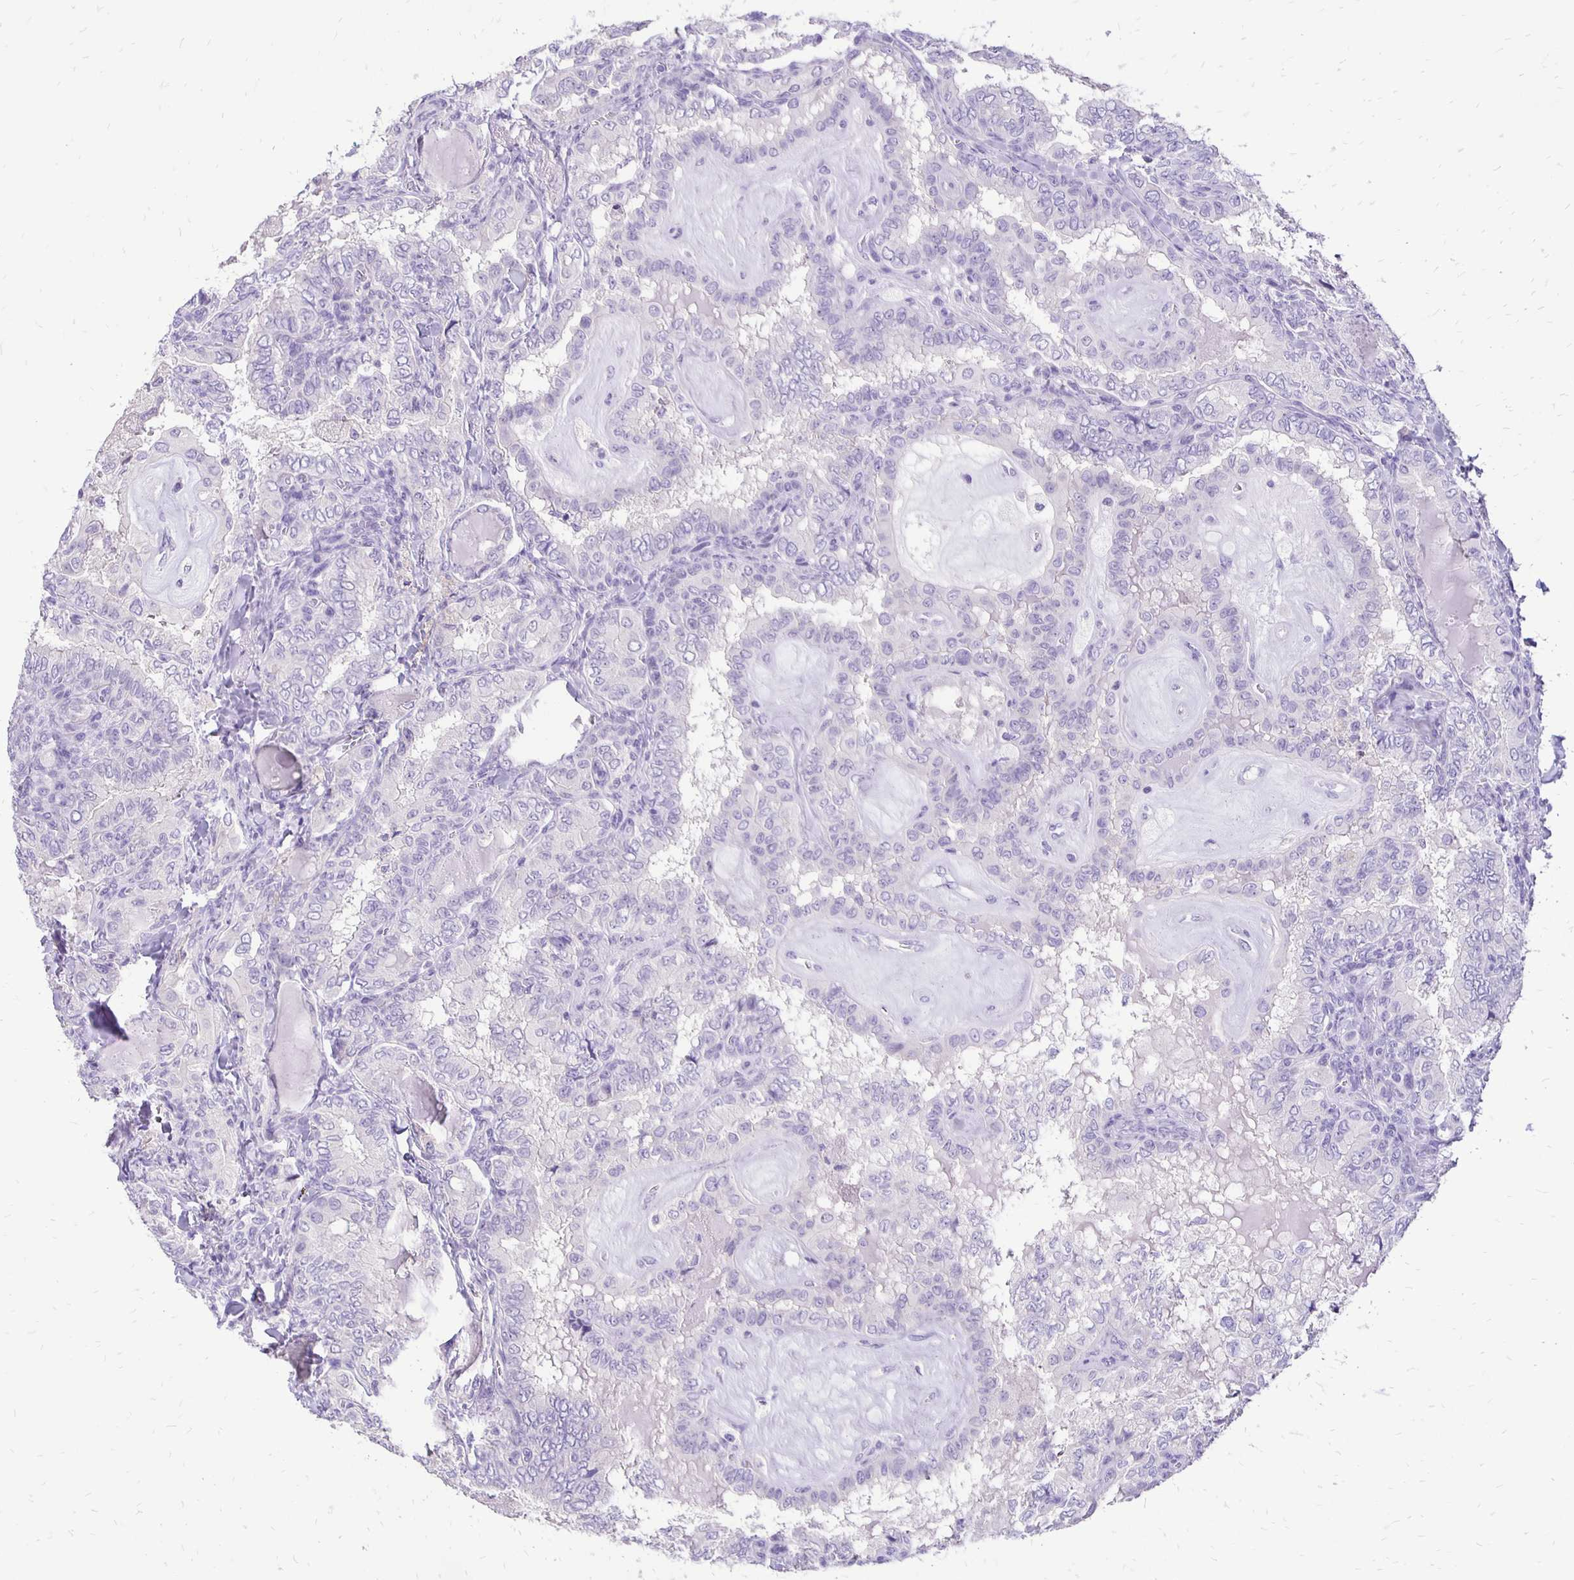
{"staining": {"intensity": "negative", "quantity": "none", "location": "none"}, "tissue": "thyroid cancer", "cell_type": "Tumor cells", "image_type": "cancer", "snomed": [{"axis": "morphology", "description": "Papillary adenocarcinoma, NOS"}, {"axis": "topography", "description": "Thyroid gland"}], "caption": "A histopathology image of thyroid papillary adenocarcinoma stained for a protein demonstrates no brown staining in tumor cells. (DAB IHC visualized using brightfield microscopy, high magnification).", "gene": "ANKRD45", "patient": {"sex": "female", "age": 75}}